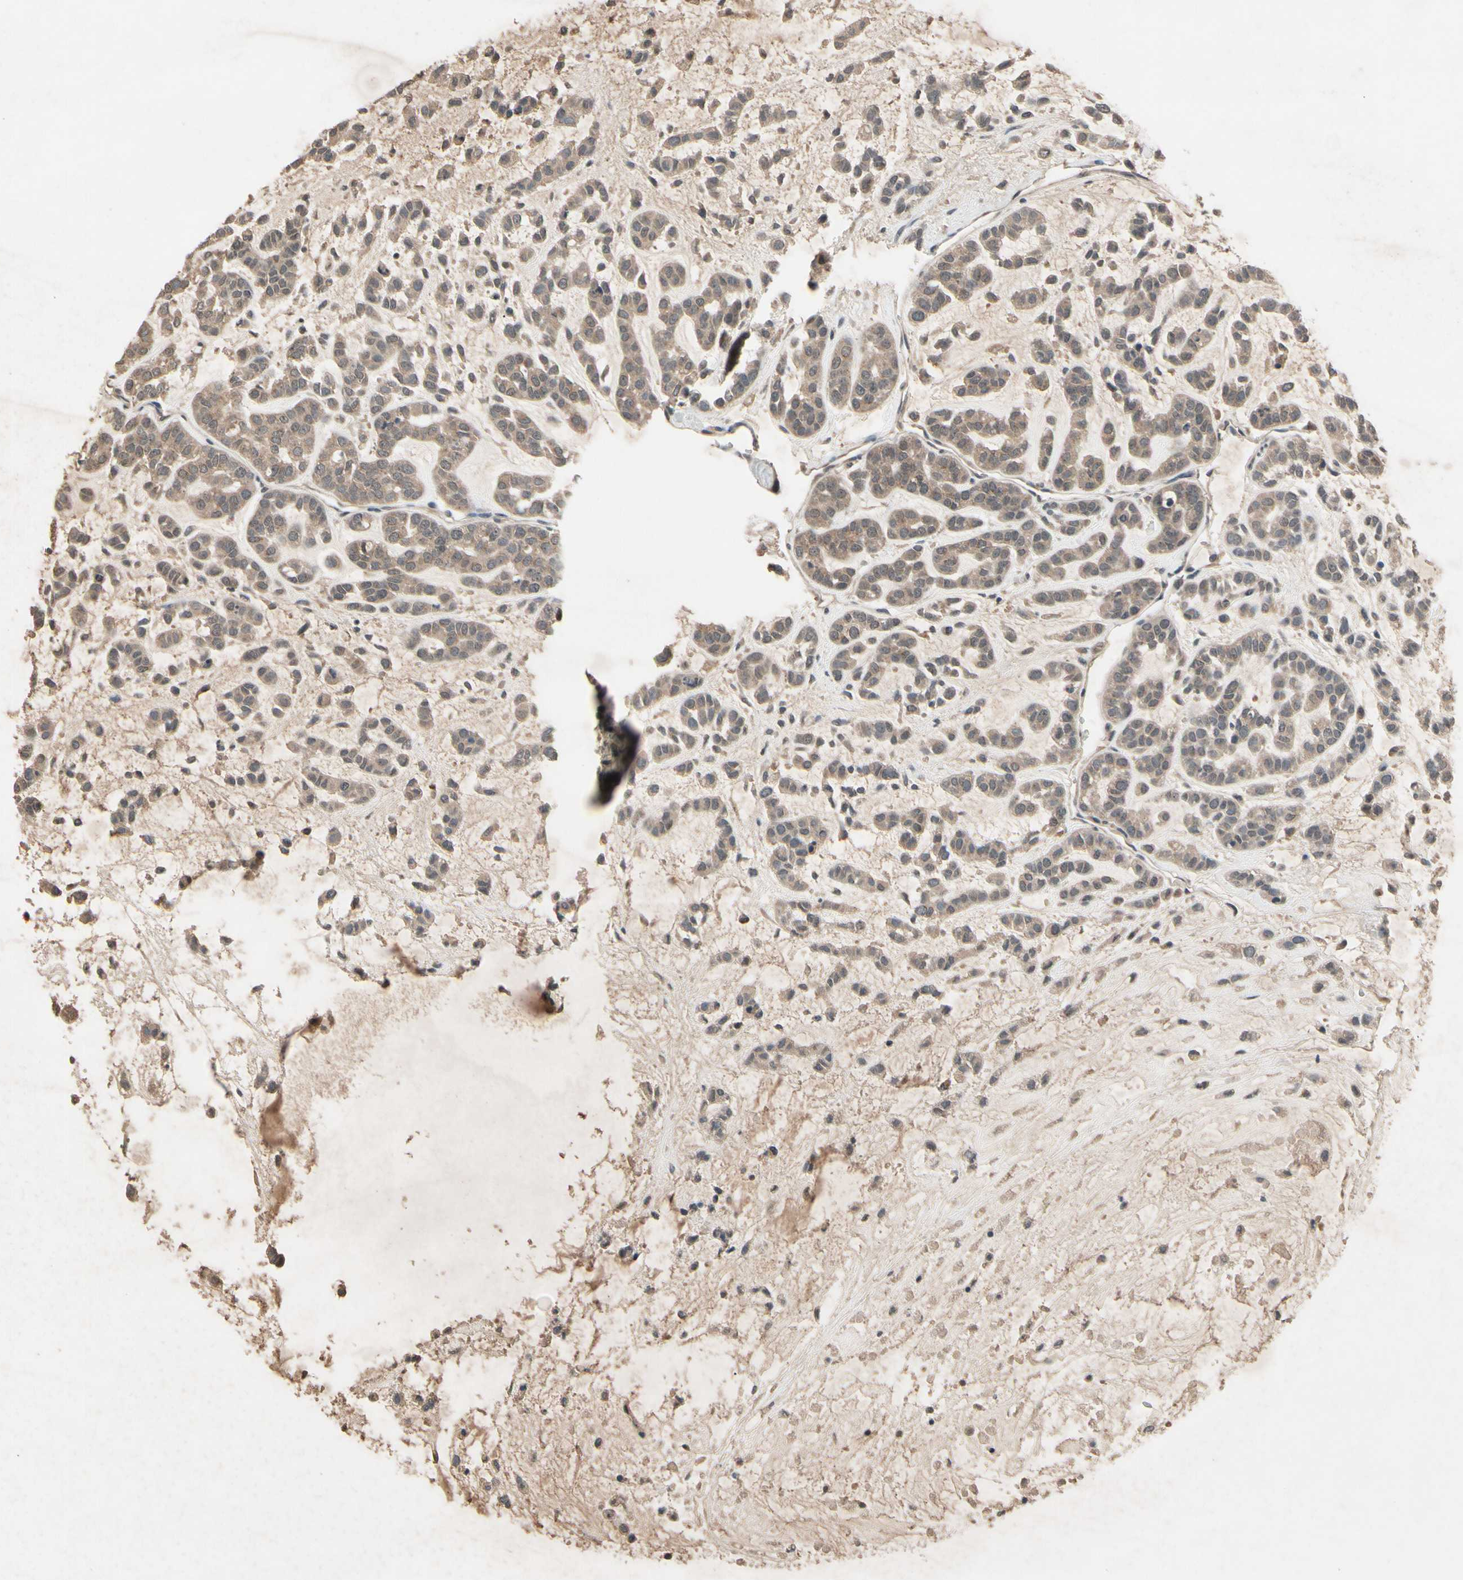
{"staining": {"intensity": "moderate", "quantity": ">75%", "location": "cytoplasmic/membranous"}, "tissue": "head and neck cancer", "cell_type": "Tumor cells", "image_type": "cancer", "snomed": [{"axis": "morphology", "description": "Adenocarcinoma, NOS"}, {"axis": "morphology", "description": "Adenoma, NOS"}, {"axis": "topography", "description": "Head-Neck"}], "caption": "Head and neck cancer (adenocarcinoma) stained with a brown dye exhibits moderate cytoplasmic/membranous positive positivity in about >75% of tumor cells.", "gene": "NSF", "patient": {"sex": "female", "age": 55}}